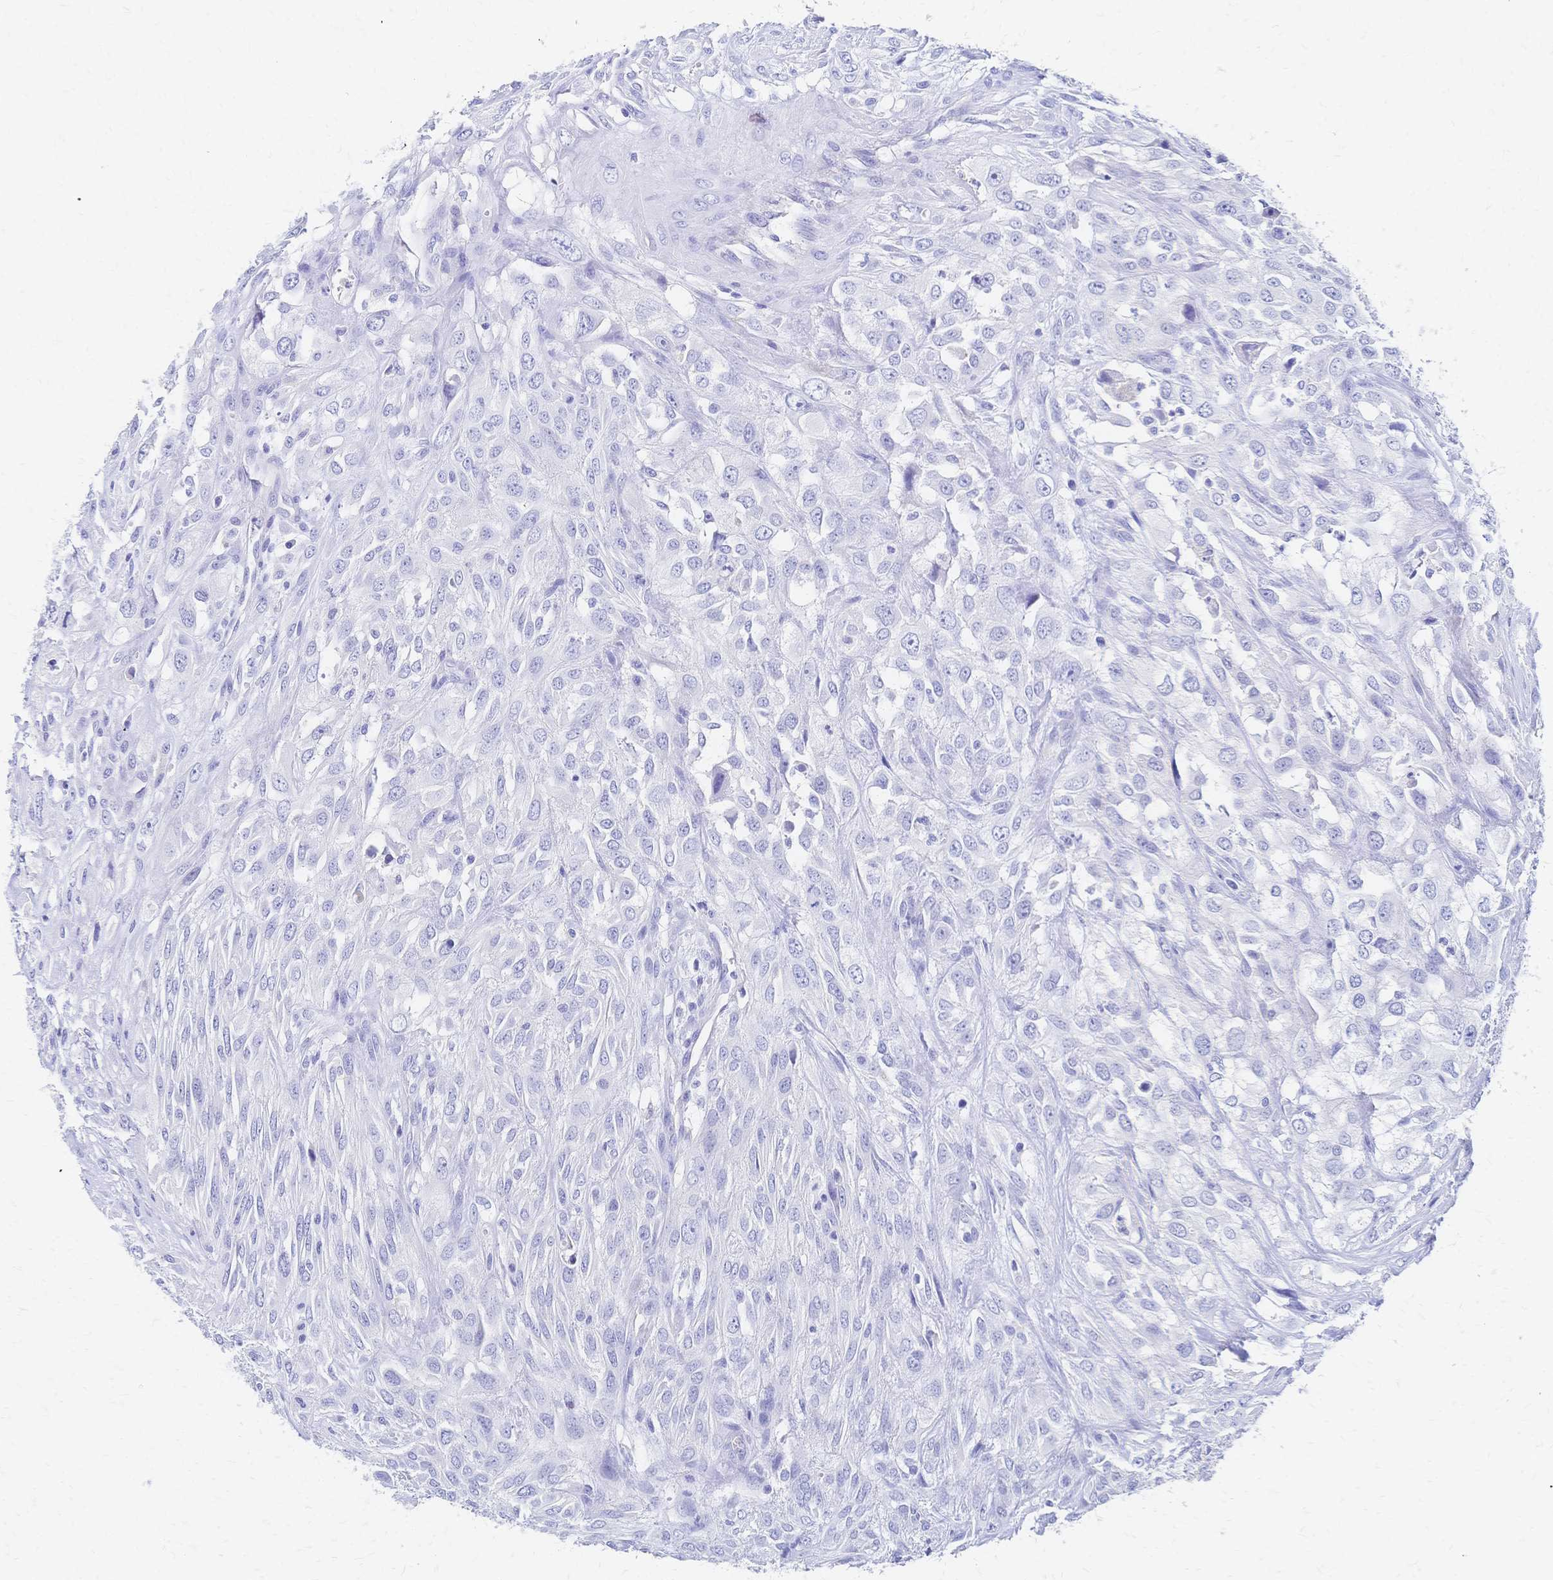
{"staining": {"intensity": "negative", "quantity": "none", "location": "none"}, "tissue": "urothelial cancer", "cell_type": "Tumor cells", "image_type": "cancer", "snomed": [{"axis": "morphology", "description": "Urothelial carcinoma, High grade"}, {"axis": "topography", "description": "Urinary bladder"}], "caption": "IHC image of neoplastic tissue: urothelial carcinoma (high-grade) stained with DAB (3,3'-diaminobenzidine) exhibits no significant protein staining in tumor cells.", "gene": "SLC5A1", "patient": {"sex": "male", "age": 67}}